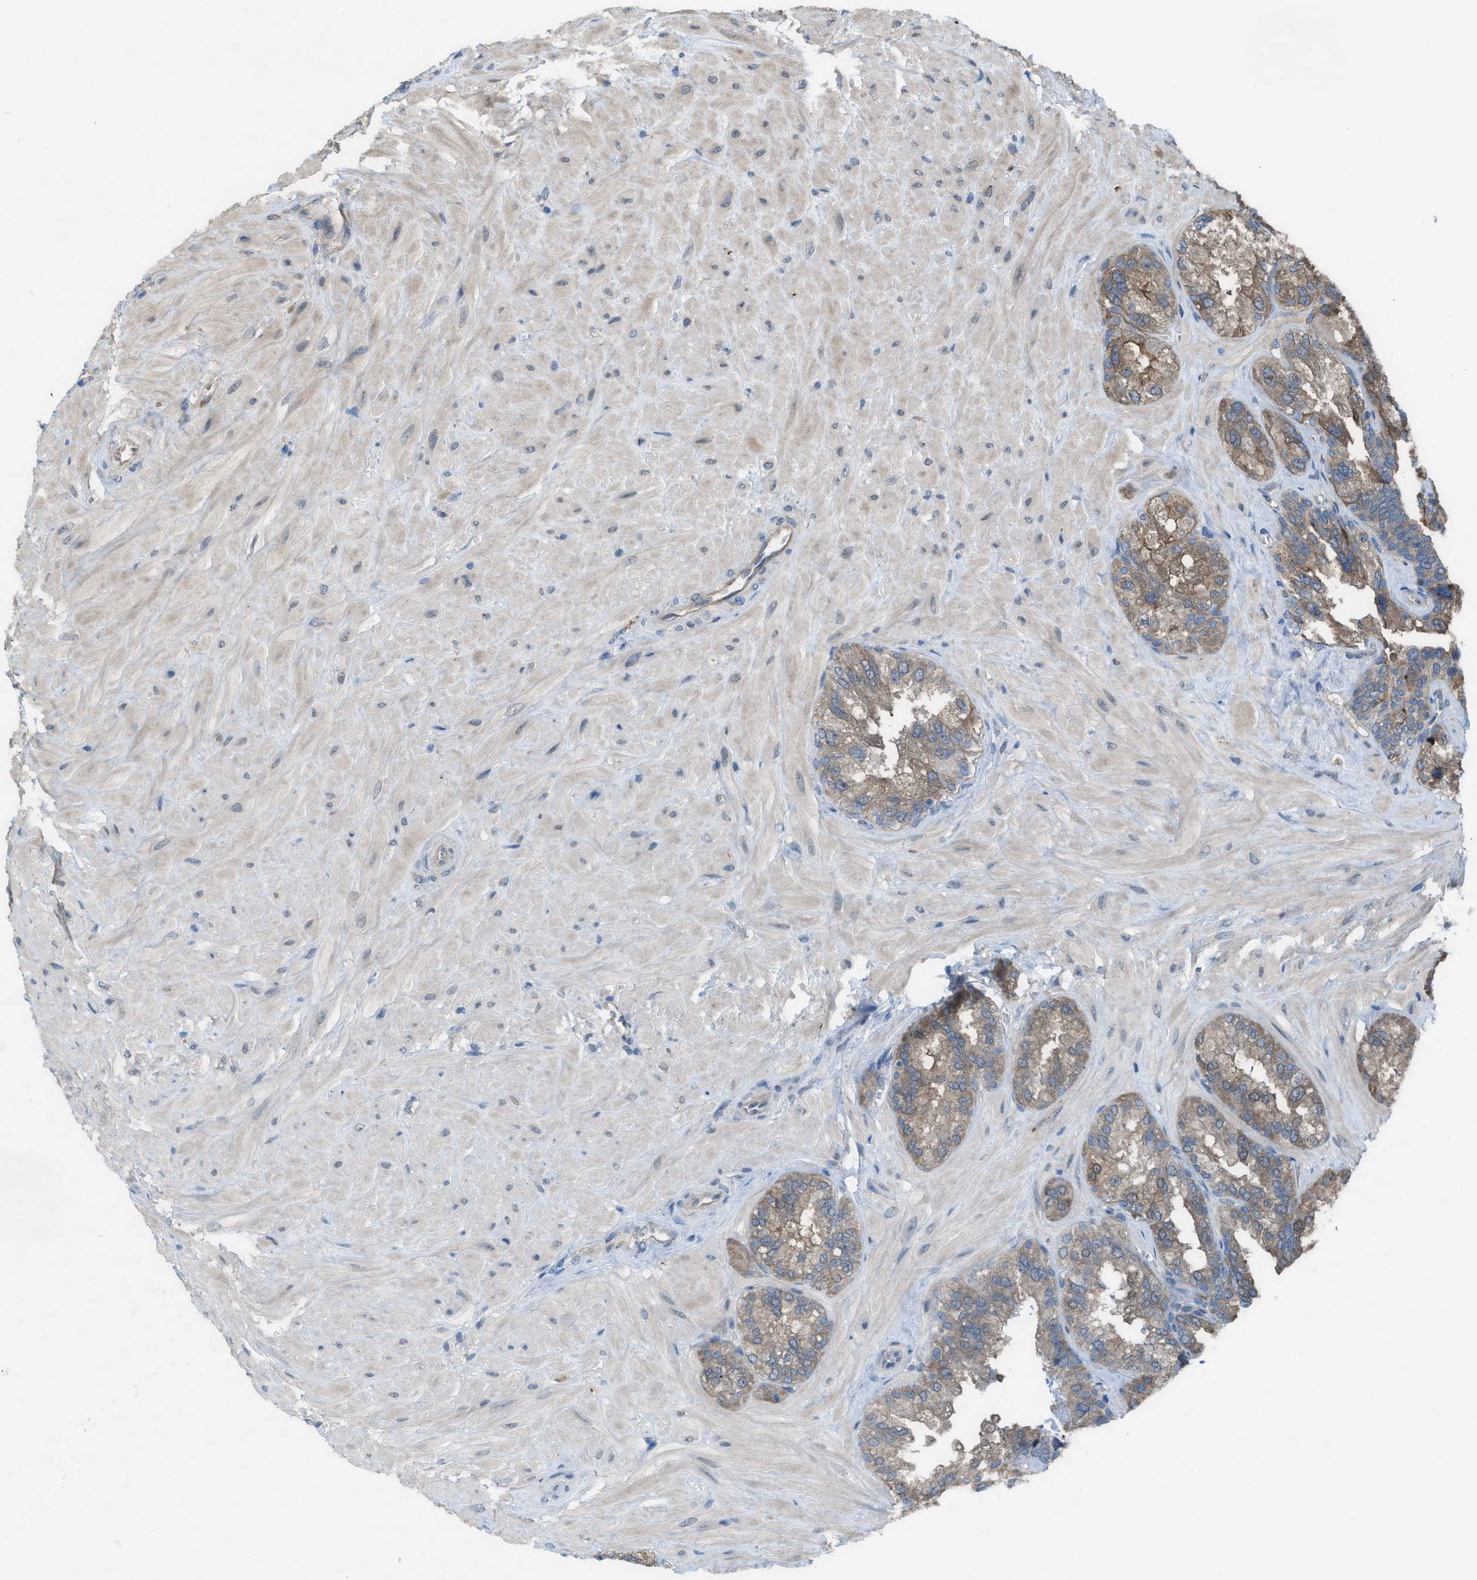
{"staining": {"intensity": "moderate", "quantity": ">75%", "location": "cytoplasmic/membranous"}, "tissue": "seminal vesicle", "cell_type": "Glandular cells", "image_type": "normal", "snomed": [{"axis": "morphology", "description": "Normal tissue, NOS"}, {"axis": "topography", "description": "Prostate"}, {"axis": "topography", "description": "Seminal veicle"}], "caption": "This histopathology image reveals unremarkable seminal vesicle stained with immunohistochemistry (IHC) to label a protein in brown. The cytoplasmic/membranous of glandular cells show moderate positivity for the protein. Nuclei are counter-stained blue.", "gene": "PLAA", "patient": {"sex": "male", "age": 51}}